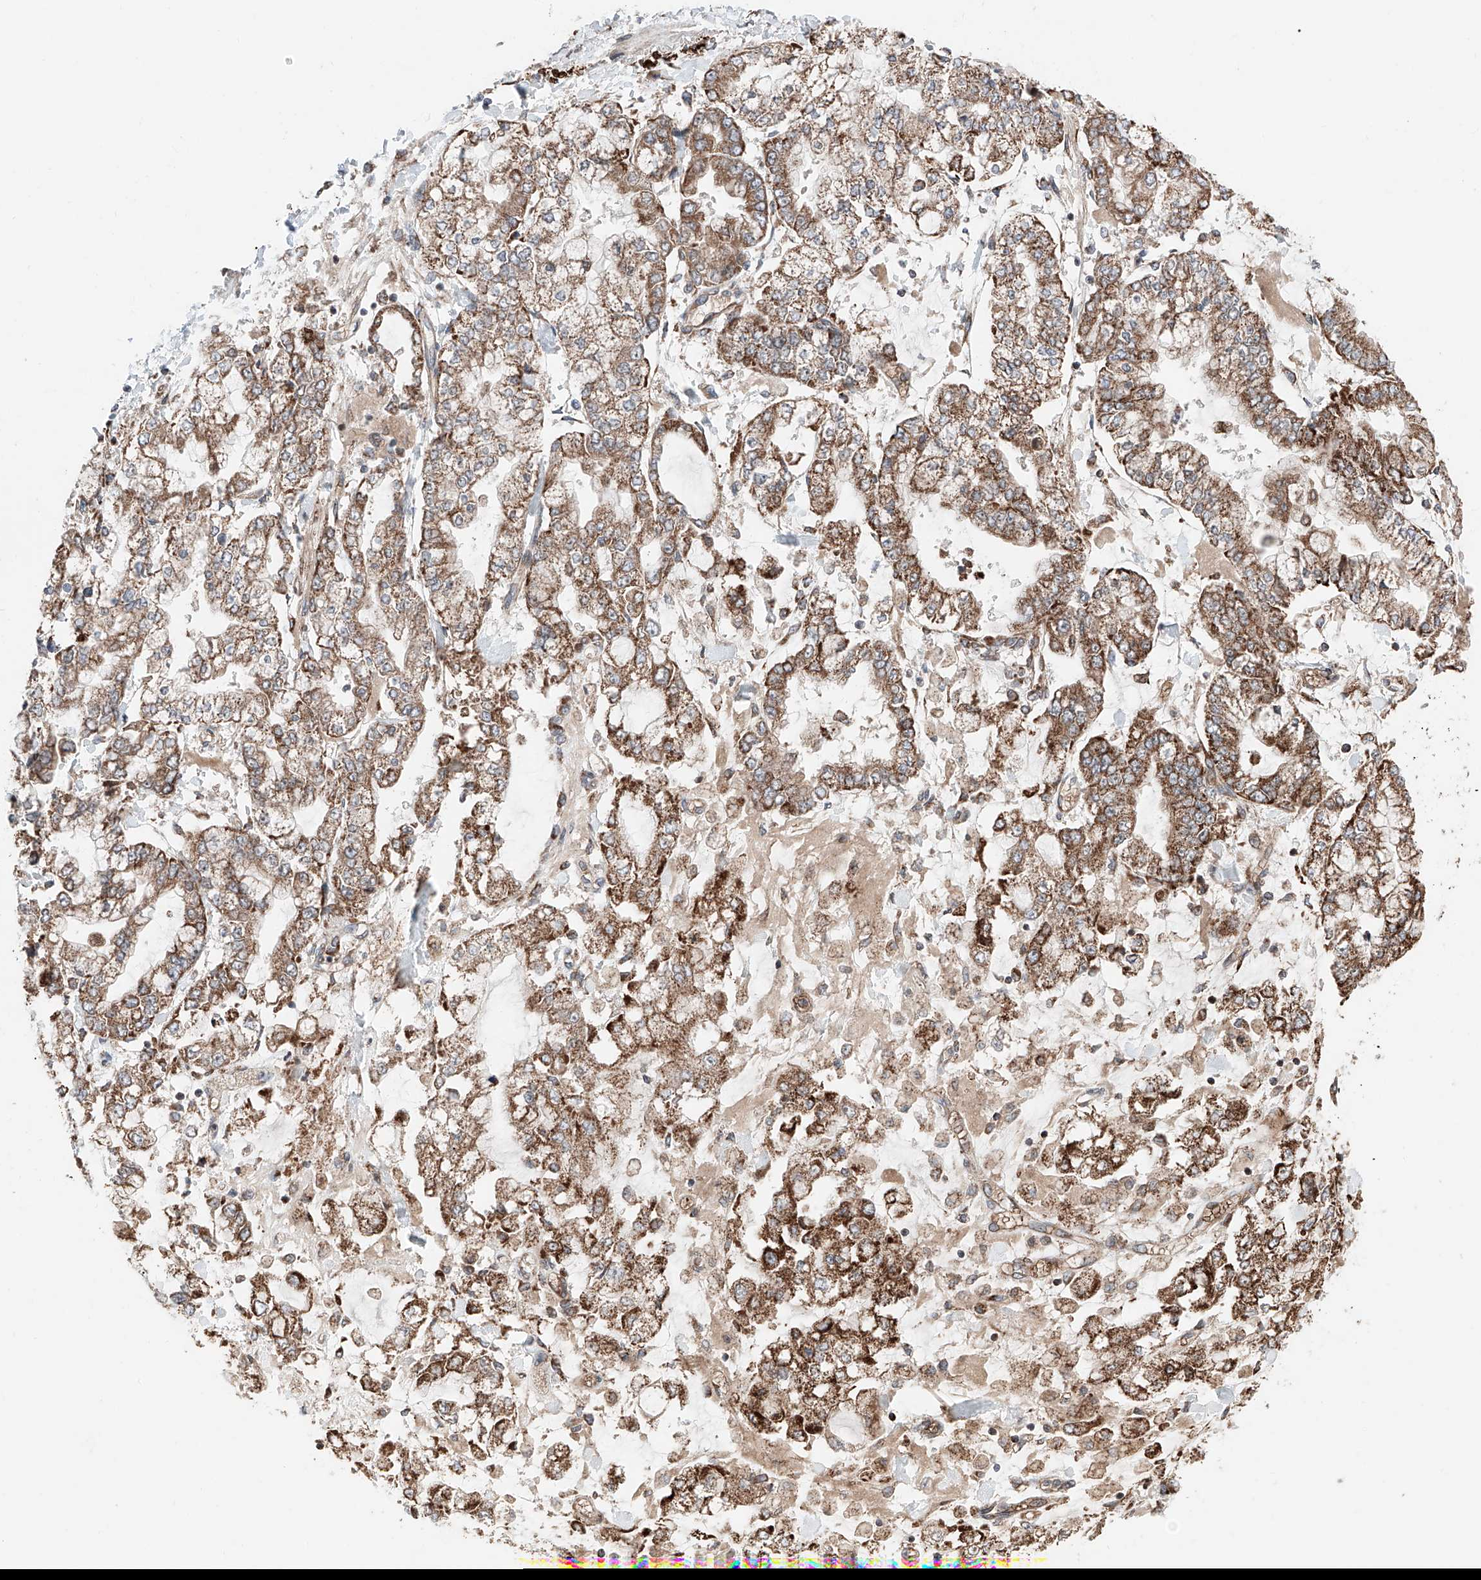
{"staining": {"intensity": "moderate", "quantity": ">75%", "location": "cytoplasmic/membranous"}, "tissue": "stomach cancer", "cell_type": "Tumor cells", "image_type": "cancer", "snomed": [{"axis": "morphology", "description": "Normal tissue, NOS"}, {"axis": "morphology", "description": "Adenocarcinoma, NOS"}, {"axis": "topography", "description": "Stomach, upper"}, {"axis": "topography", "description": "Stomach"}], "caption": "Stomach cancer (adenocarcinoma) tissue demonstrates moderate cytoplasmic/membranous staining in approximately >75% of tumor cells", "gene": "ZSCAN29", "patient": {"sex": "male", "age": 76}}